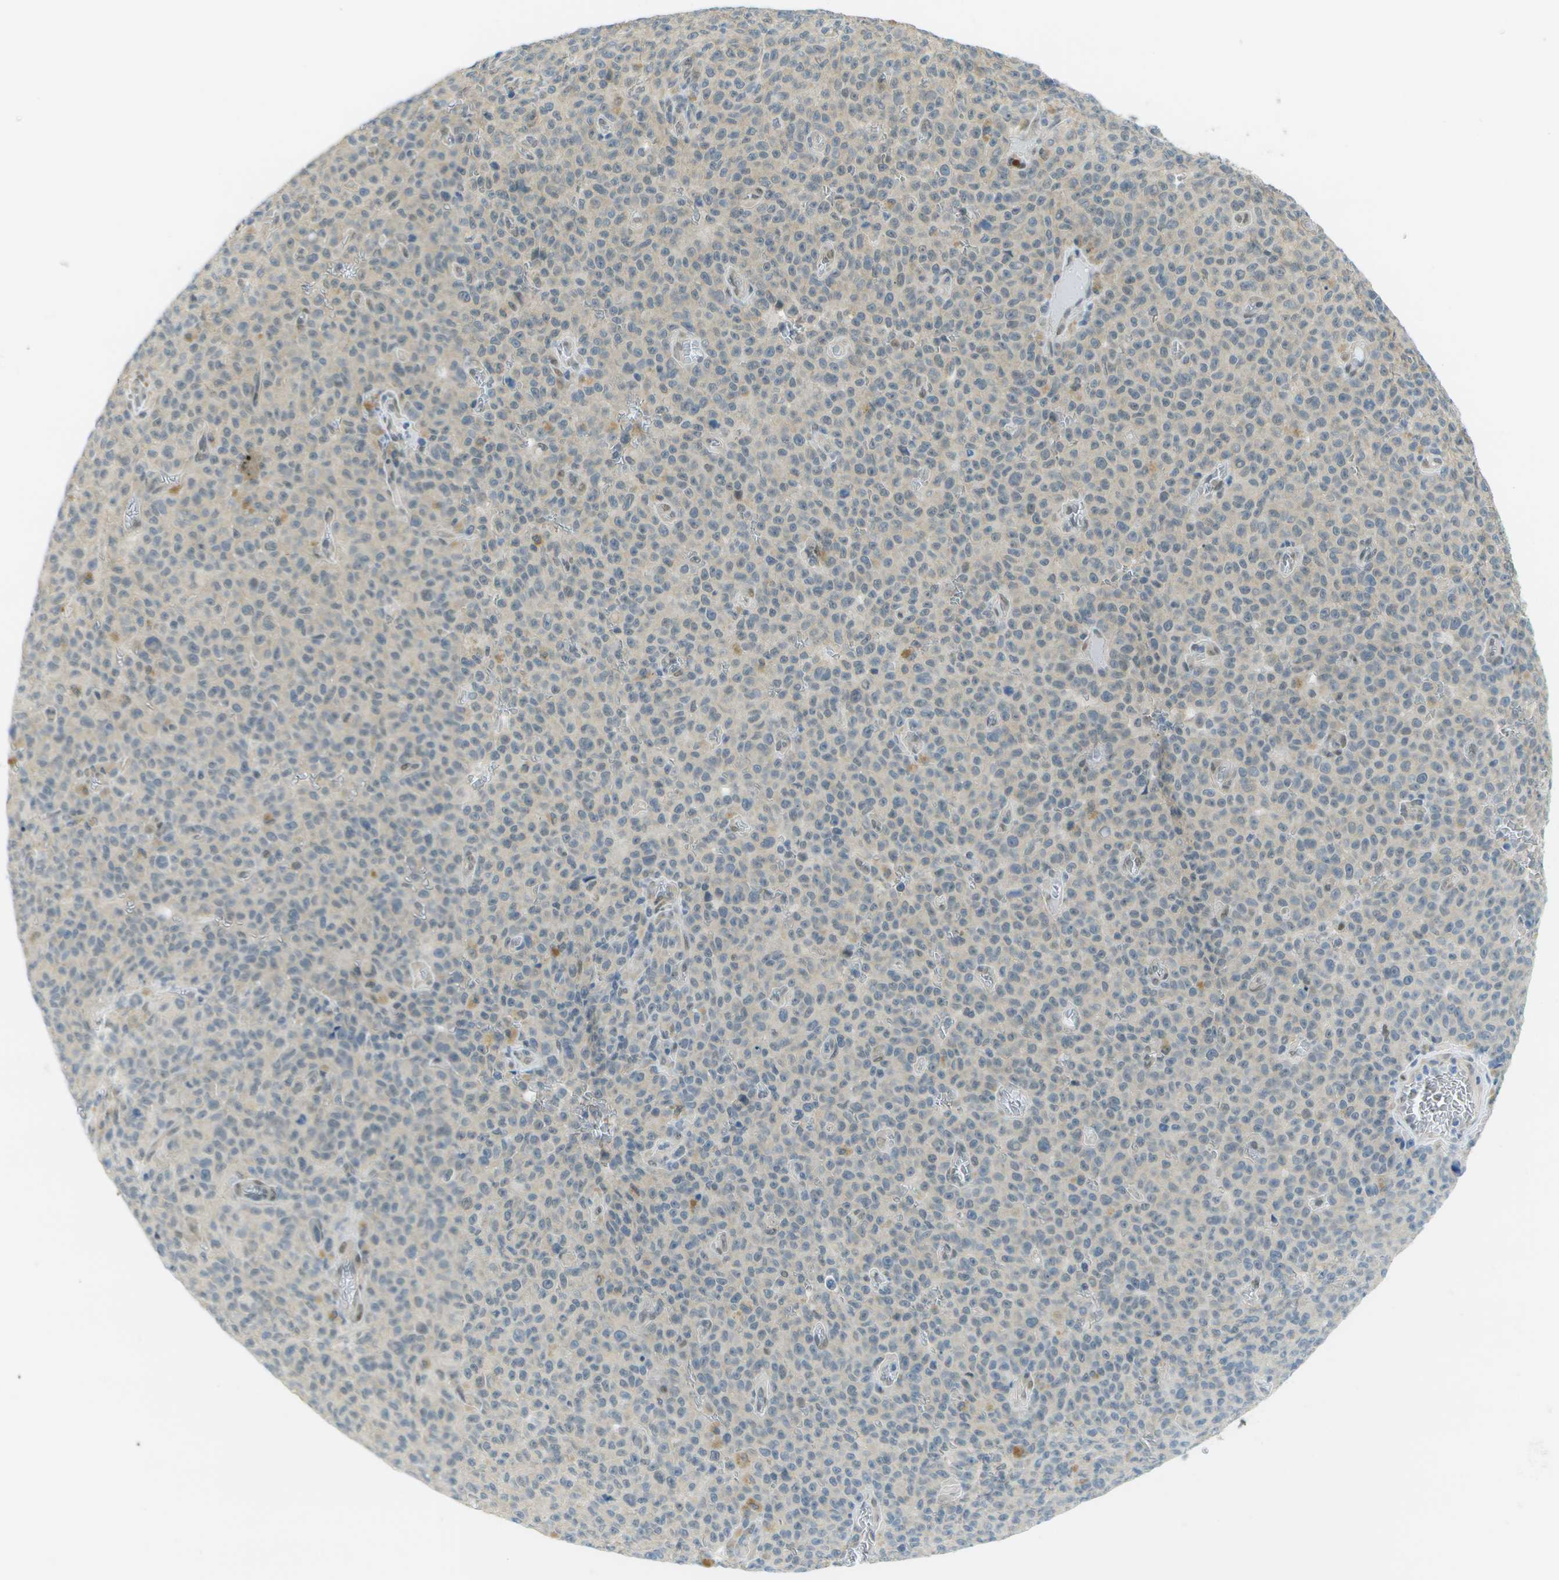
{"staining": {"intensity": "negative", "quantity": "none", "location": "none"}, "tissue": "melanoma", "cell_type": "Tumor cells", "image_type": "cancer", "snomed": [{"axis": "morphology", "description": "Malignant melanoma, NOS"}, {"axis": "topography", "description": "Skin"}], "caption": "The micrograph demonstrates no significant expression in tumor cells of malignant melanoma.", "gene": "ARID1B", "patient": {"sex": "female", "age": 82}}